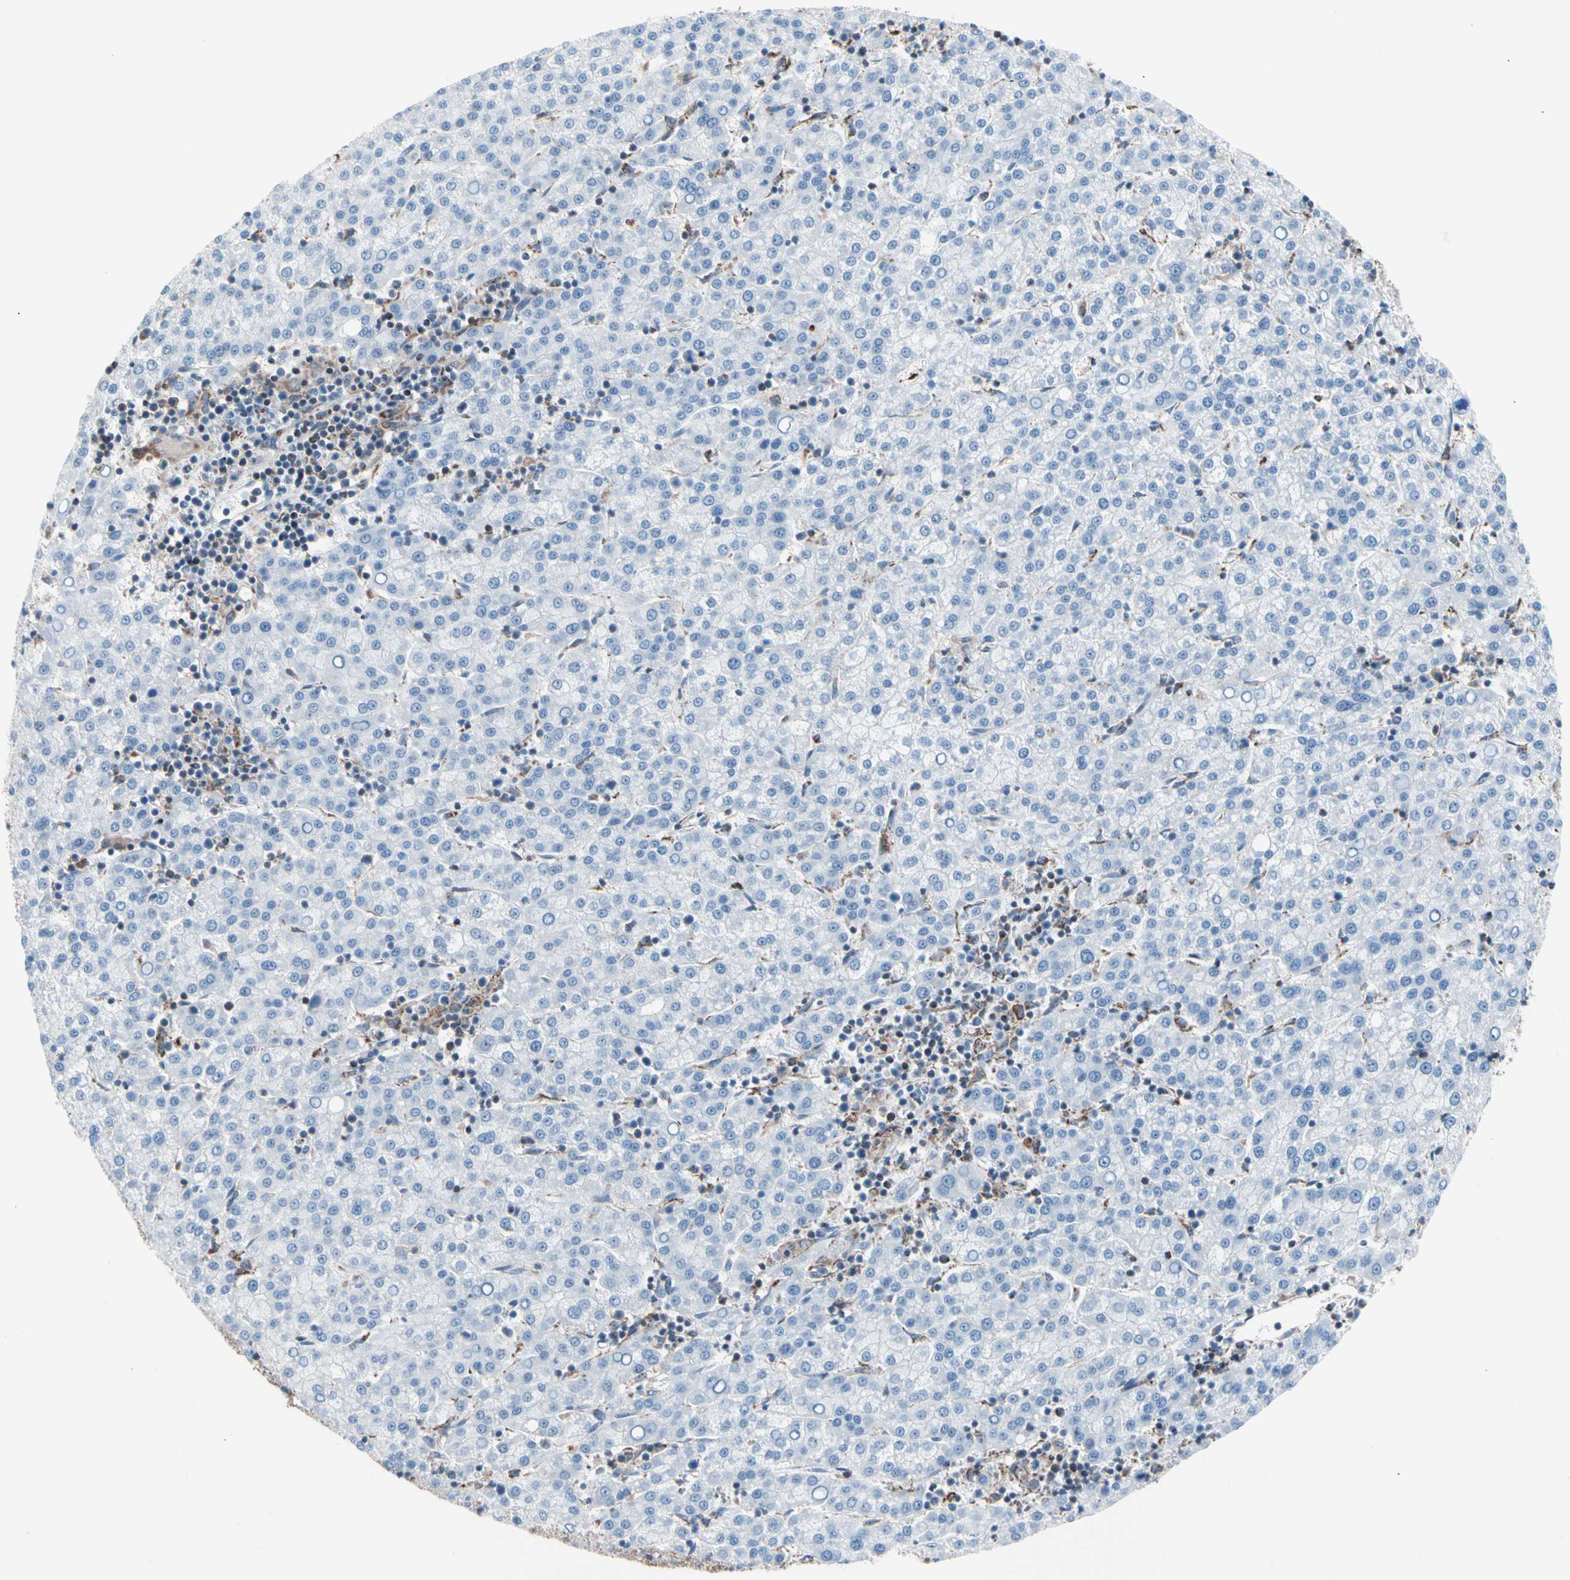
{"staining": {"intensity": "negative", "quantity": "none", "location": "none"}, "tissue": "liver cancer", "cell_type": "Tumor cells", "image_type": "cancer", "snomed": [{"axis": "morphology", "description": "Carcinoma, Hepatocellular, NOS"}, {"axis": "topography", "description": "Liver"}], "caption": "A high-resolution micrograph shows immunohistochemistry staining of liver cancer (hepatocellular carcinoma), which exhibits no significant staining in tumor cells.", "gene": "HK1", "patient": {"sex": "female", "age": 58}}